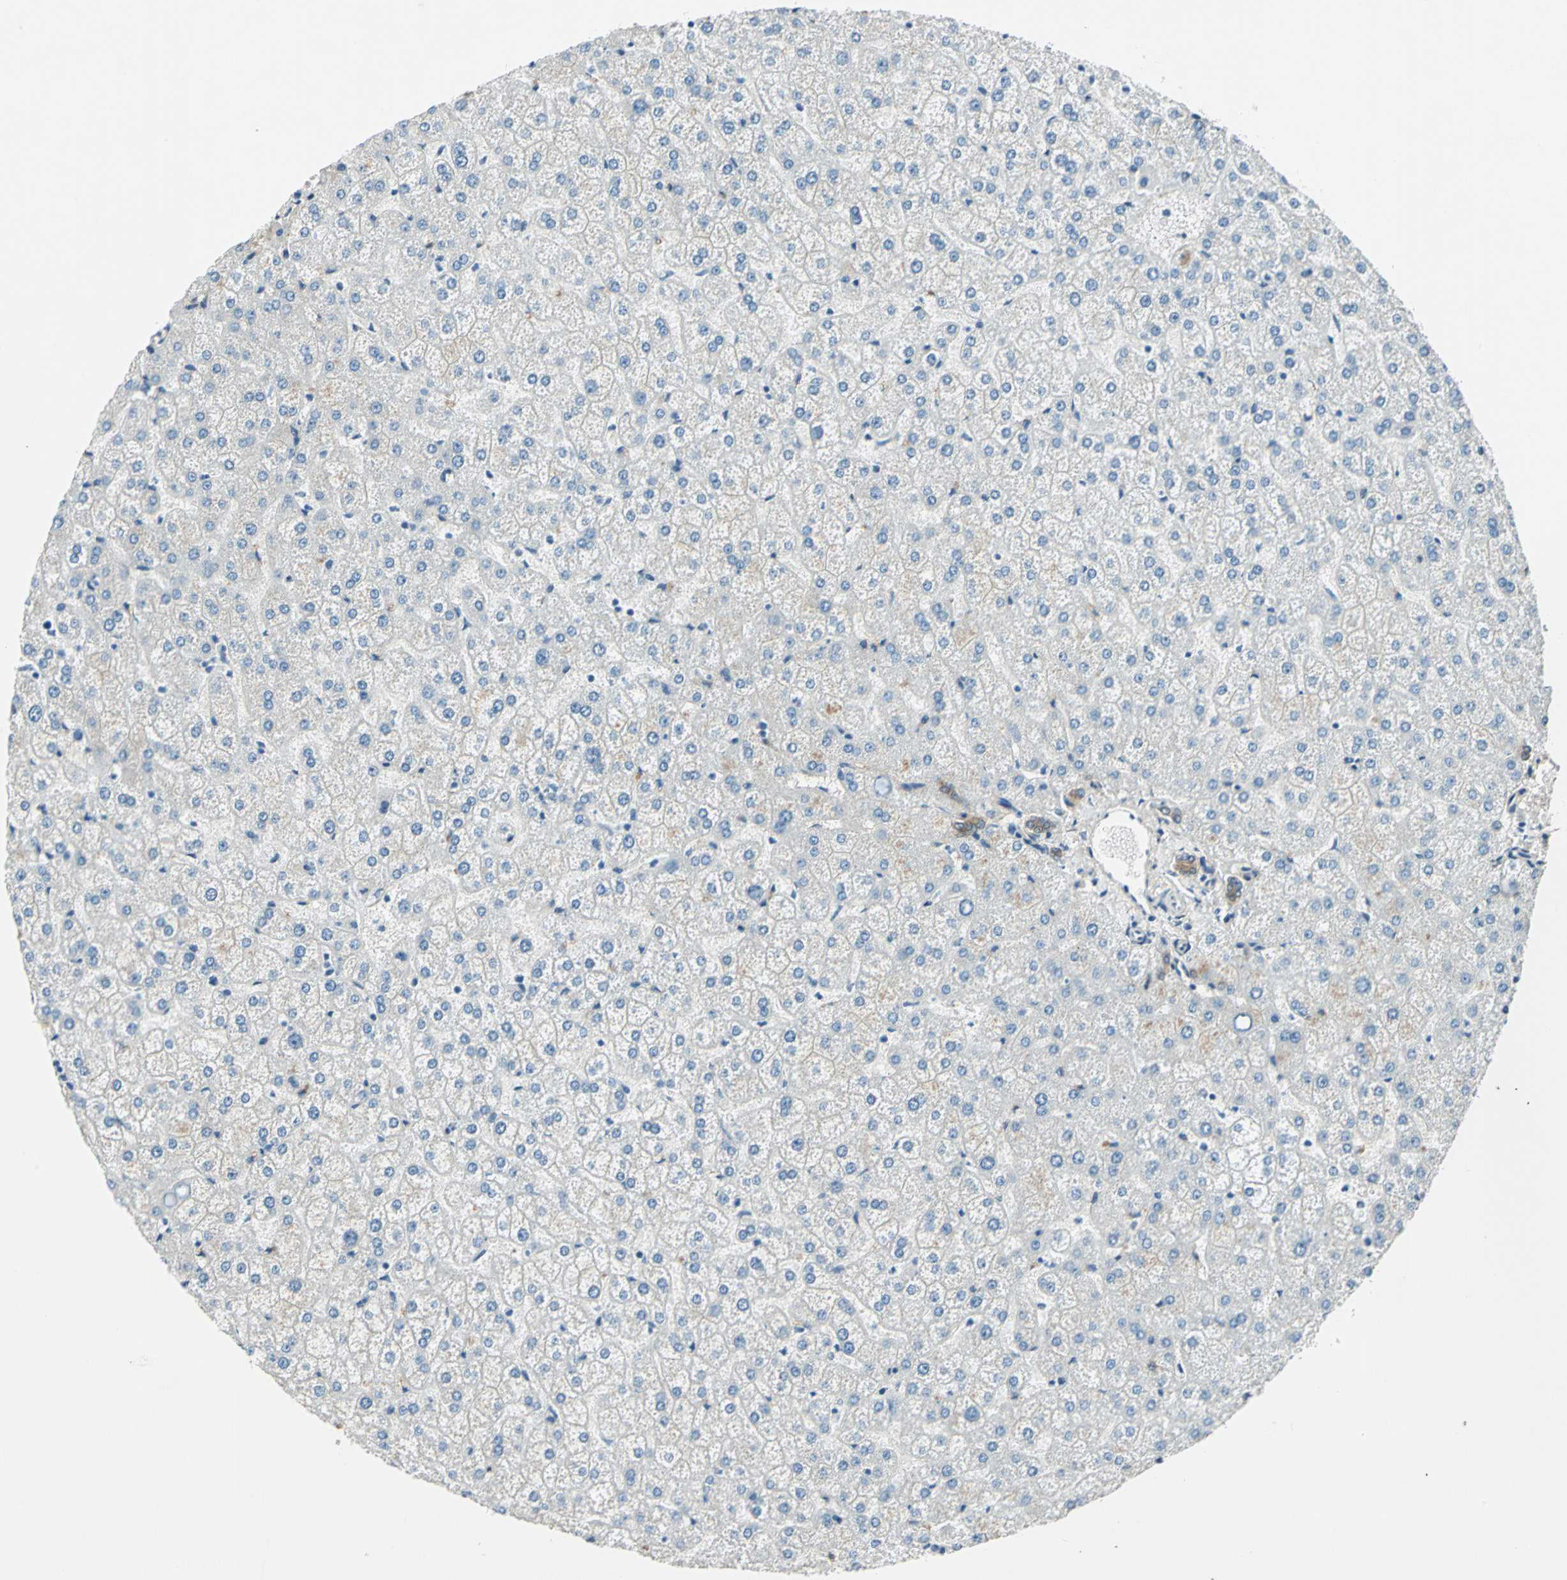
{"staining": {"intensity": "moderate", "quantity": ">75%", "location": "cytoplasmic/membranous"}, "tissue": "liver", "cell_type": "Cholangiocytes", "image_type": "normal", "snomed": [{"axis": "morphology", "description": "Normal tissue, NOS"}, {"axis": "topography", "description": "Liver"}], "caption": "IHC histopathology image of unremarkable liver stained for a protein (brown), which exhibits medium levels of moderate cytoplasmic/membranous staining in about >75% of cholangiocytes.", "gene": "CDC42EP1", "patient": {"sex": "female", "age": 32}}